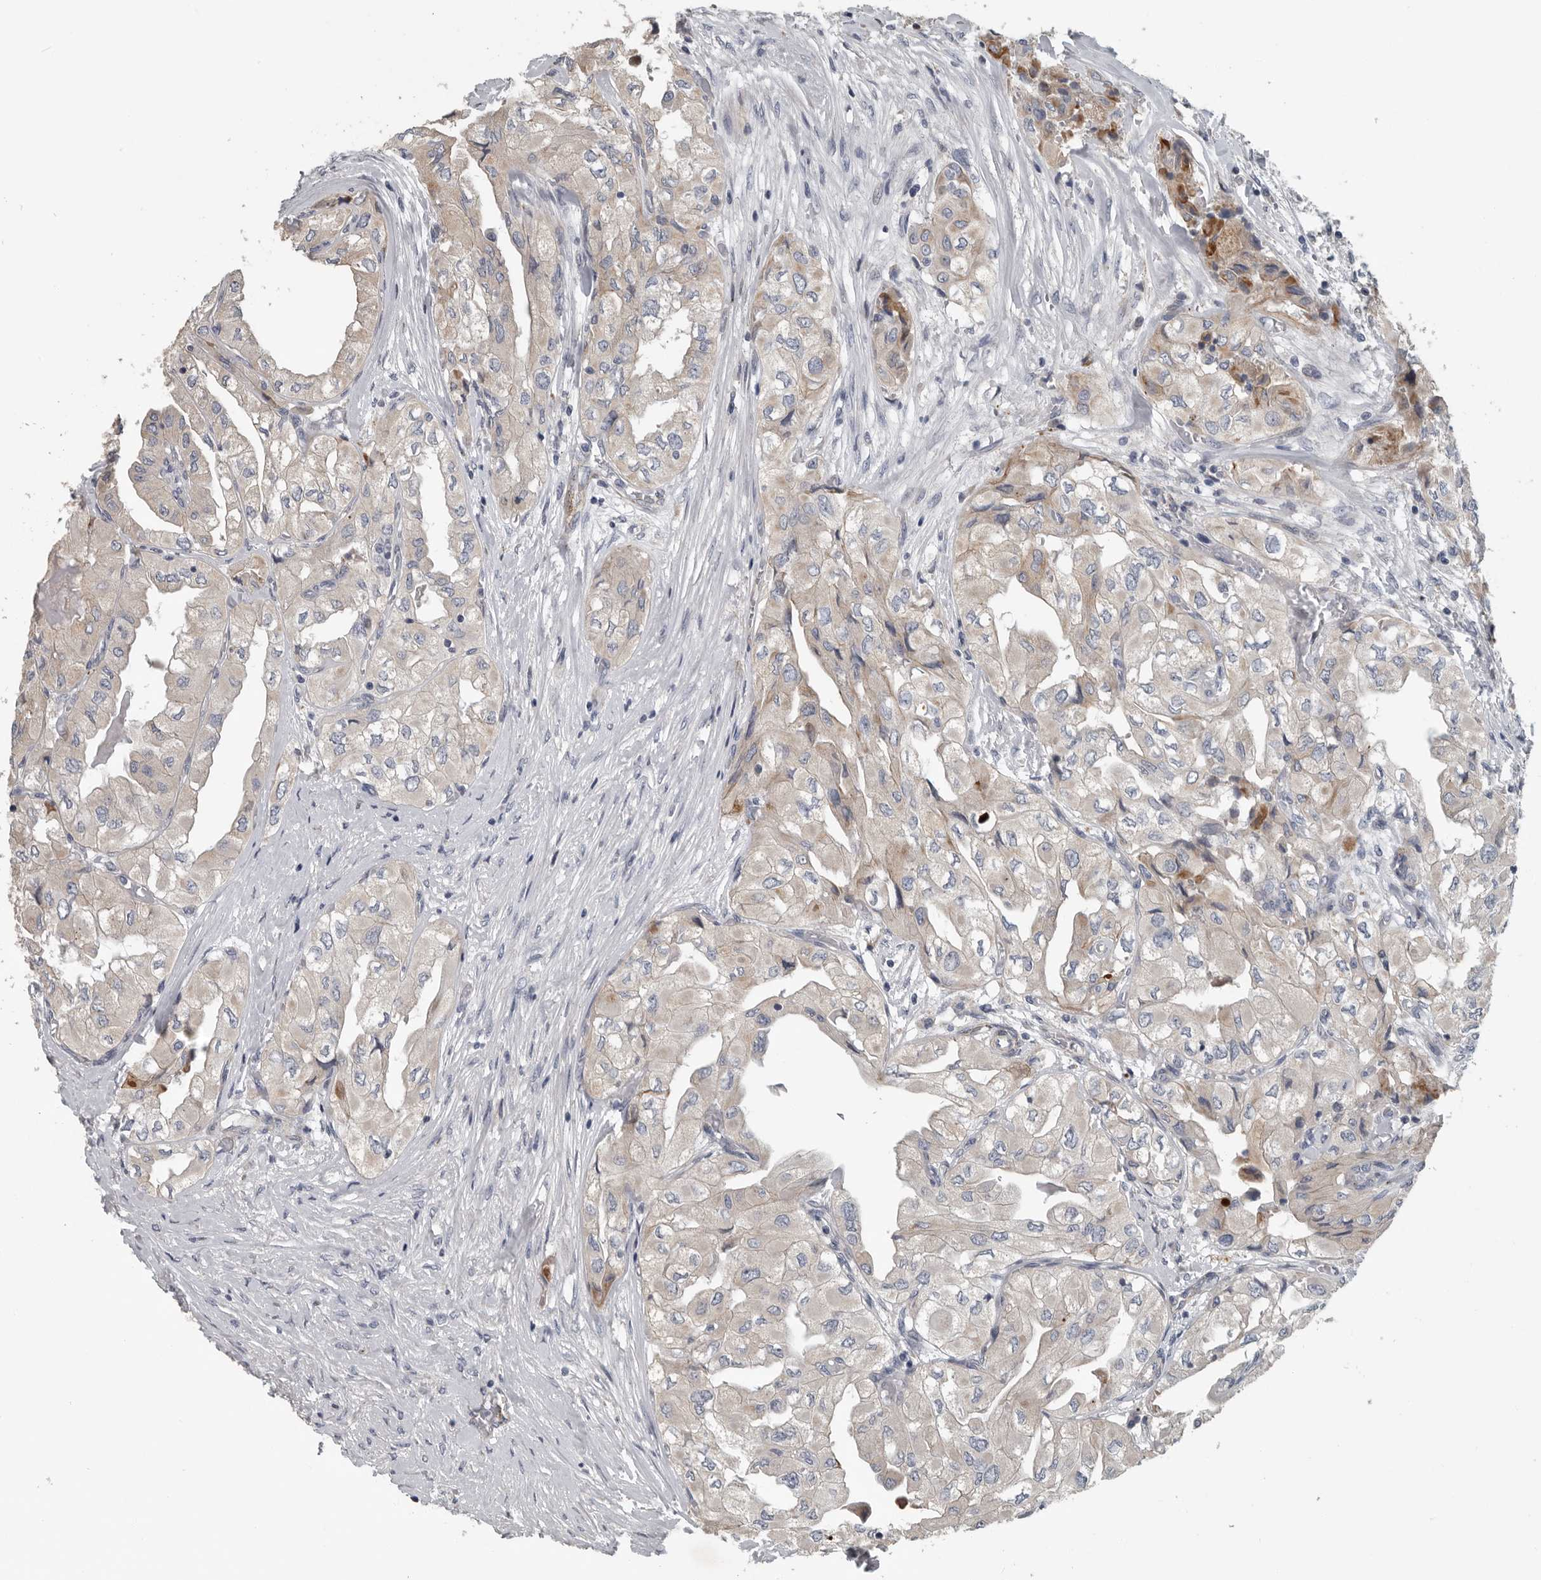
{"staining": {"intensity": "moderate", "quantity": "25%-75%", "location": "cytoplasmic/membranous"}, "tissue": "thyroid cancer", "cell_type": "Tumor cells", "image_type": "cancer", "snomed": [{"axis": "morphology", "description": "Papillary adenocarcinoma, NOS"}, {"axis": "topography", "description": "Thyroid gland"}], "caption": "The image displays a brown stain indicating the presence of a protein in the cytoplasmic/membranous of tumor cells in thyroid papillary adenocarcinoma. Using DAB (3,3'-diaminobenzidine) (brown) and hematoxylin (blue) stains, captured at high magnification using brightfield microscopy.", "gene": "DPY19L4", "patient": {"sex": "female", "age": 59}}